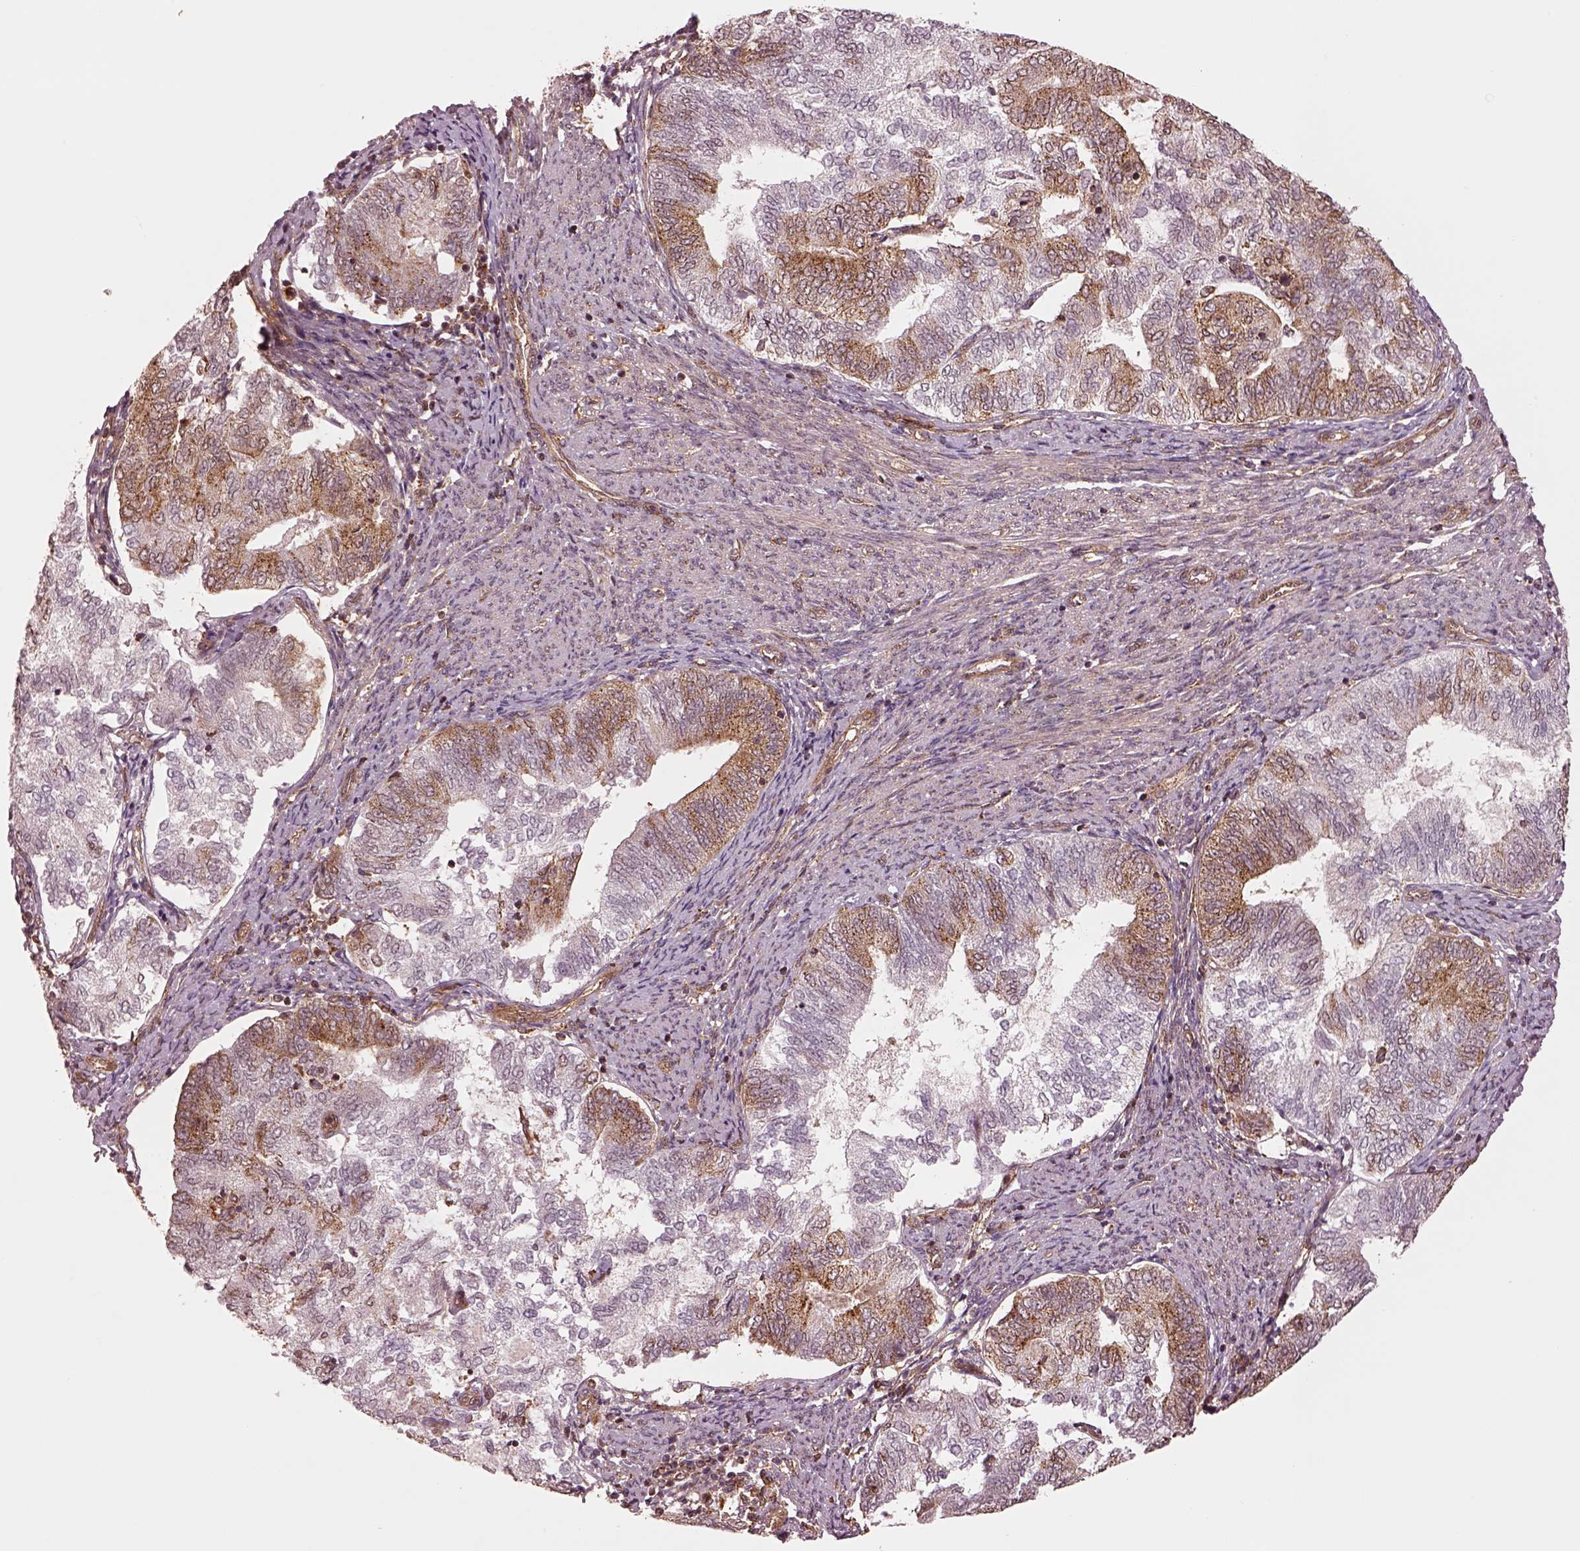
{"staining": {"intensity": "moderate", "quantity": "25%-75%", "location": "cytoplasmic/membranous"}, "tissue": "endometrial cancer", "cell_type": "Tumor cells", "image_type": "cancer", "snomed": [{"axis": "morphology", "description": "Adenocarcinoma, NOS"}, {"axis": "topography", "description": "Endometrium"}], "caption": "Protein analysis of adenocarcinoma (endometrial) tissue exhibits moderate cytoplasmic/membranous positivity in approximately 25%-75% of tumor cells.", "gene": "WASHC2A", "patient": {"sex": "female", "age": 65}}